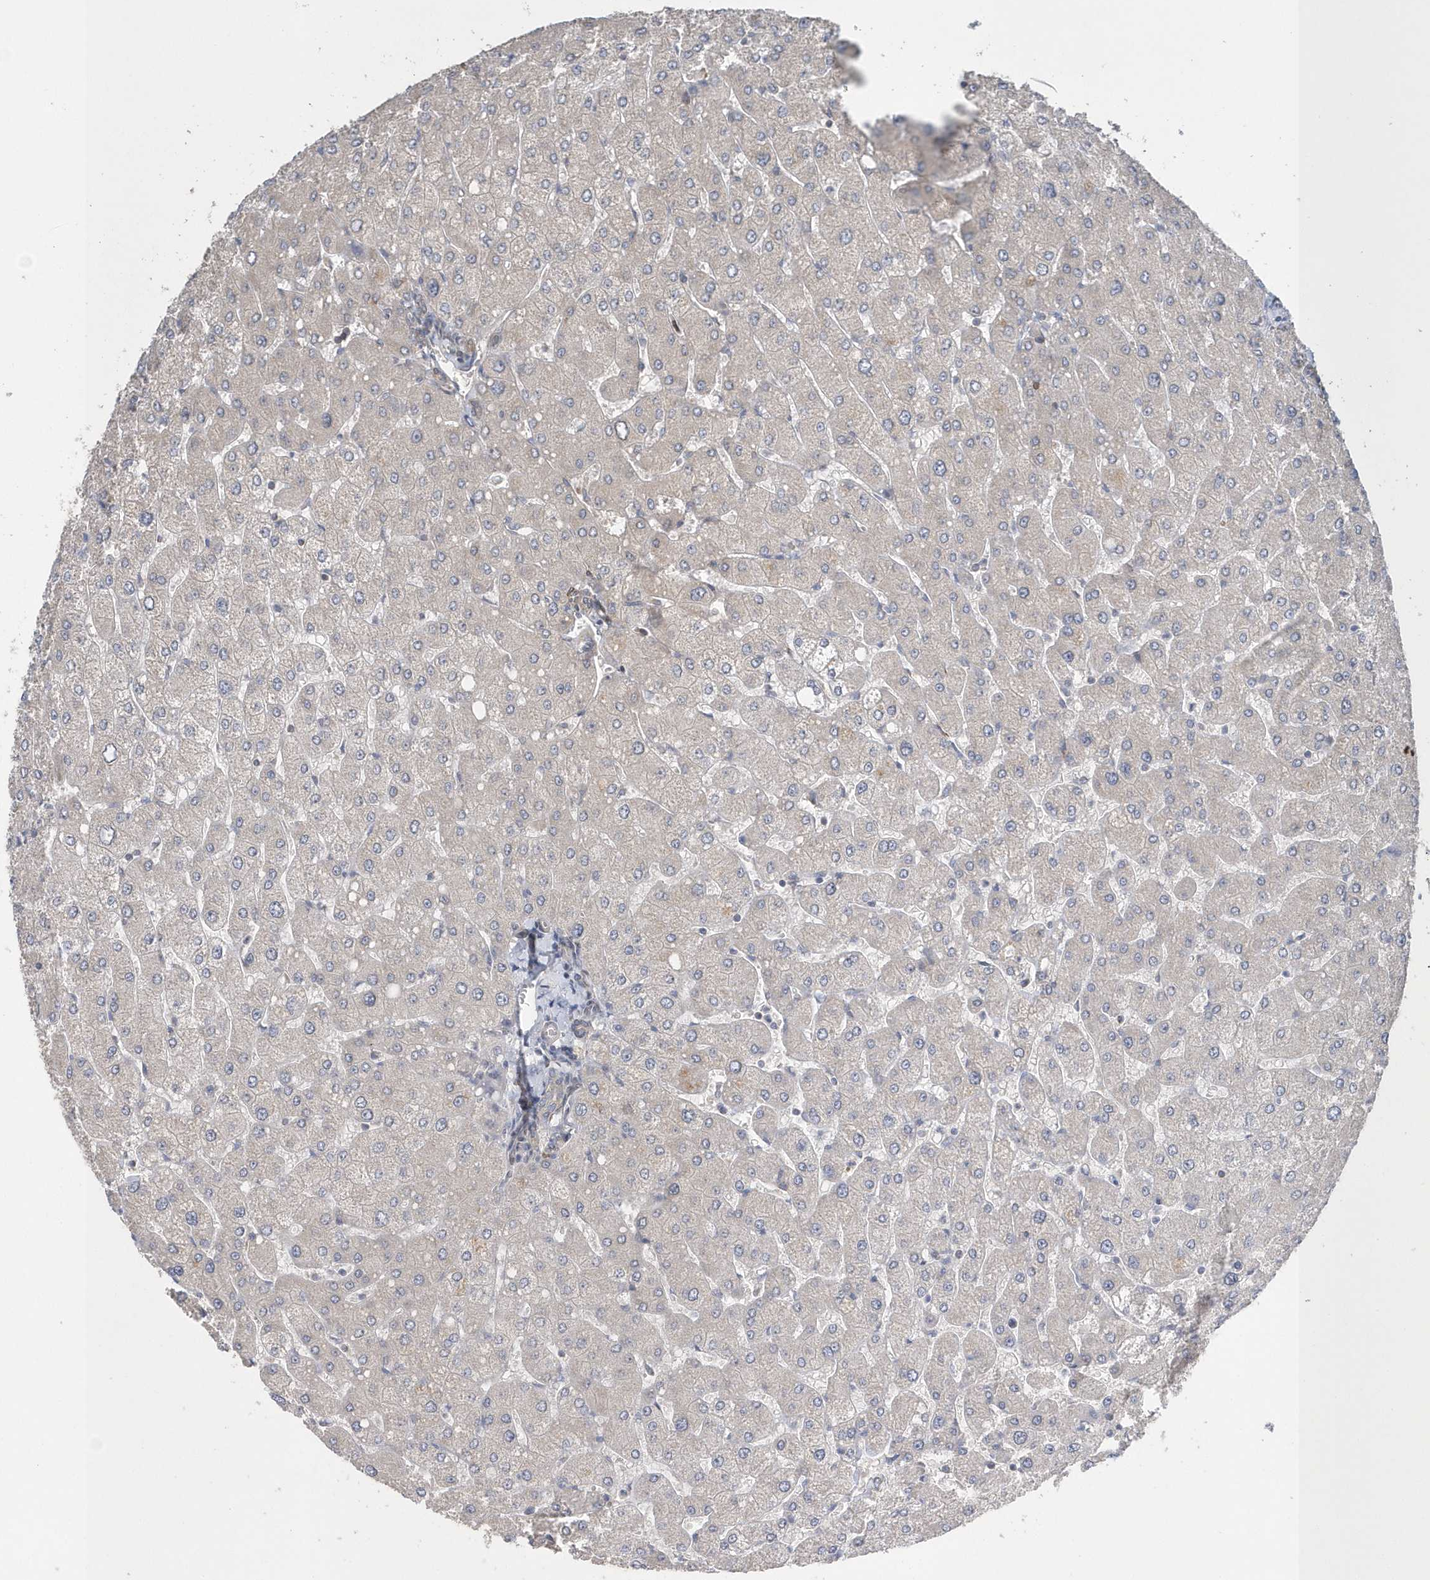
{"staining": {"intensity": "weak", "quantity": "25%-75%", "location": "cytoplasmic/membranous"}, "tissue": "liver", "cell_type": "Cholangiocytes", "image_type": "normal", "snomed": [{"axis": "morphology", "description": "Normal tissue, NOS"}, {"axis": "topography", "description": "Liver"}], "caption": "The immunohistochemical stain shows weak cytoplasmic/membranous expression in cholangiocytes of unremarkable liver.", "gene": "SPATA5", "patient": {"sex": "male", "age": 55}}